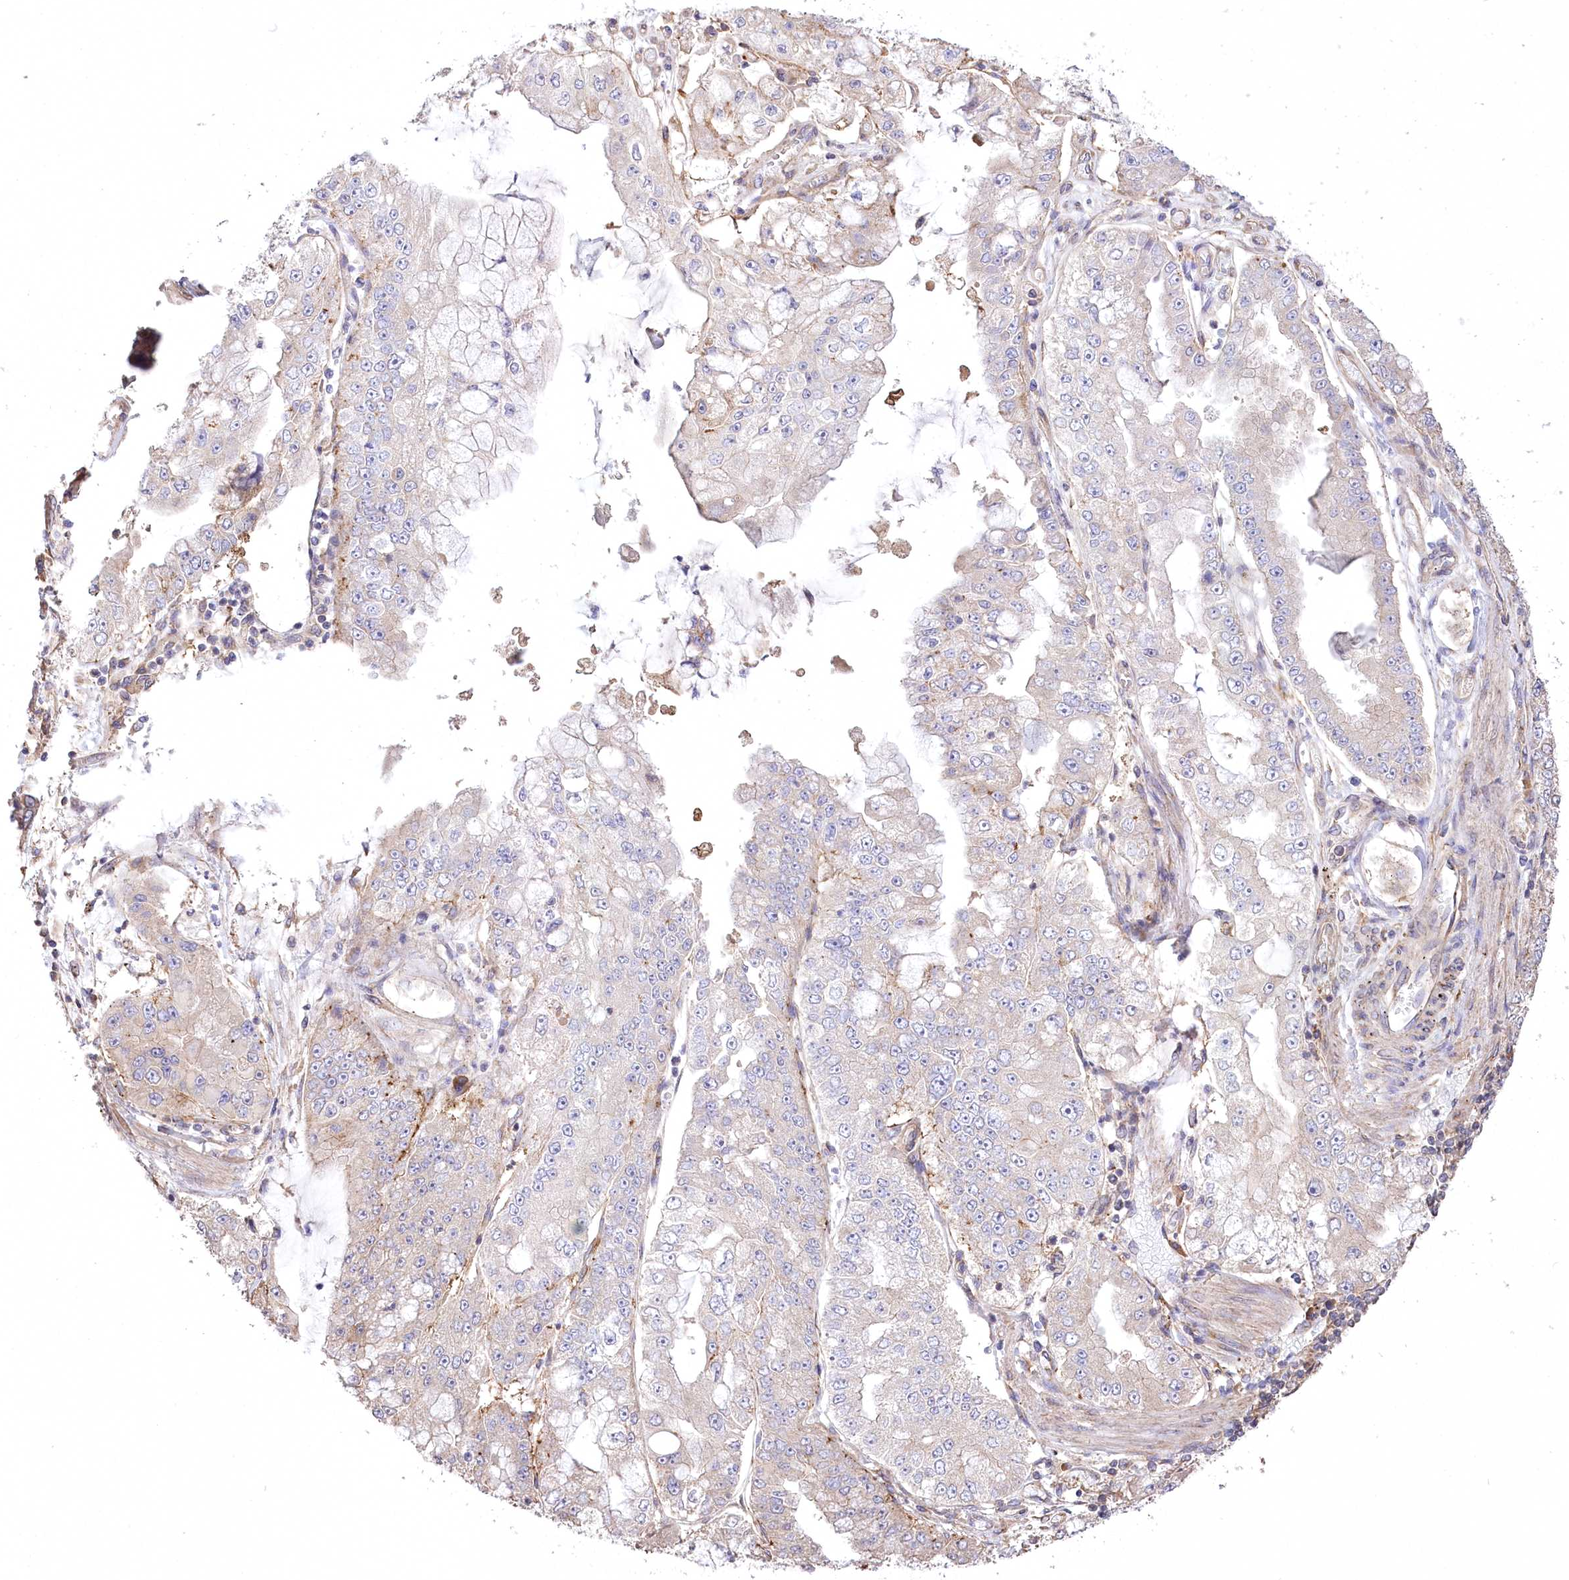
{"staining": {"intensity": "moderate", "quantity": "<25%", "location": "cytoplasmic/membranous"}, "tissue": "stomach cancer", "cell_type": "Tumor cells", "image_type": "cancer", "snomed": [{"axis": "morphology", "description": "Adenocarcinoma, NOS"}, {"axis": "topography", "description": "Stomach"}], "caption": "Immunohistochemistry photomicrograph of human stomach cancer (adenocarcinoma) stained for a protein (brown), which shows low levels of moderate cytoplasmic/membranous expression in about <25% of tumor cells.", "gene": "PRSS53", "patient": {"sex": "male", "age": 76}}